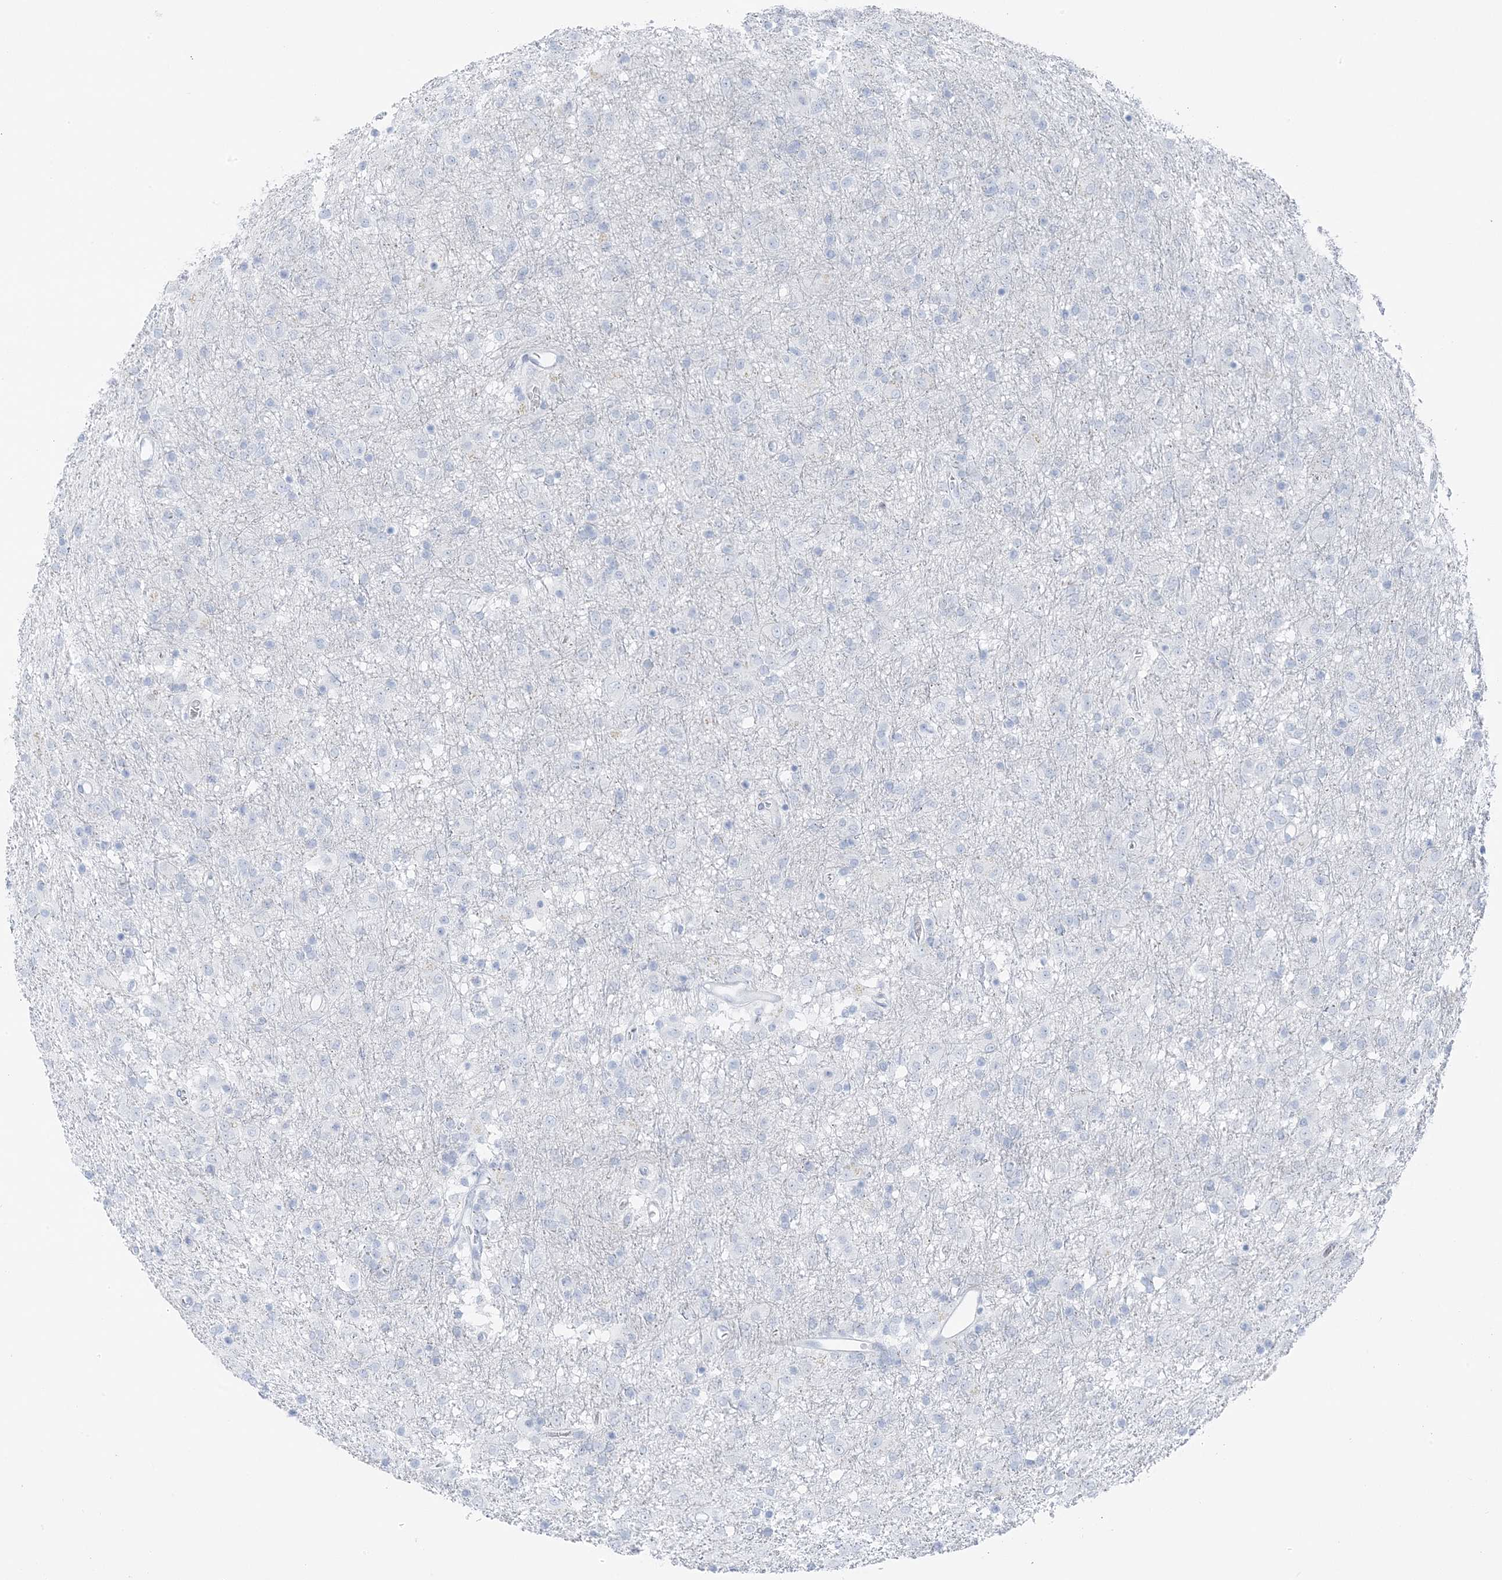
{"staining": {"intensity": "negative", "quantity": "none", "location": "none"}, "tissue": "glioma", "cell_type": "Tumor cells", "image_type": "cancer", "snomed": [{"axis": "morphology", "description": "Glioma, malignant, Low grade"}, {"axis": "topography", "description": "Brain"}], "caption": "DAB immunohistochemical staining of malignant low-grade glioma shows no significant expression in tumor cells.", "gene": "ZFP64", "patient": {"sex": "male", "age": 65}}